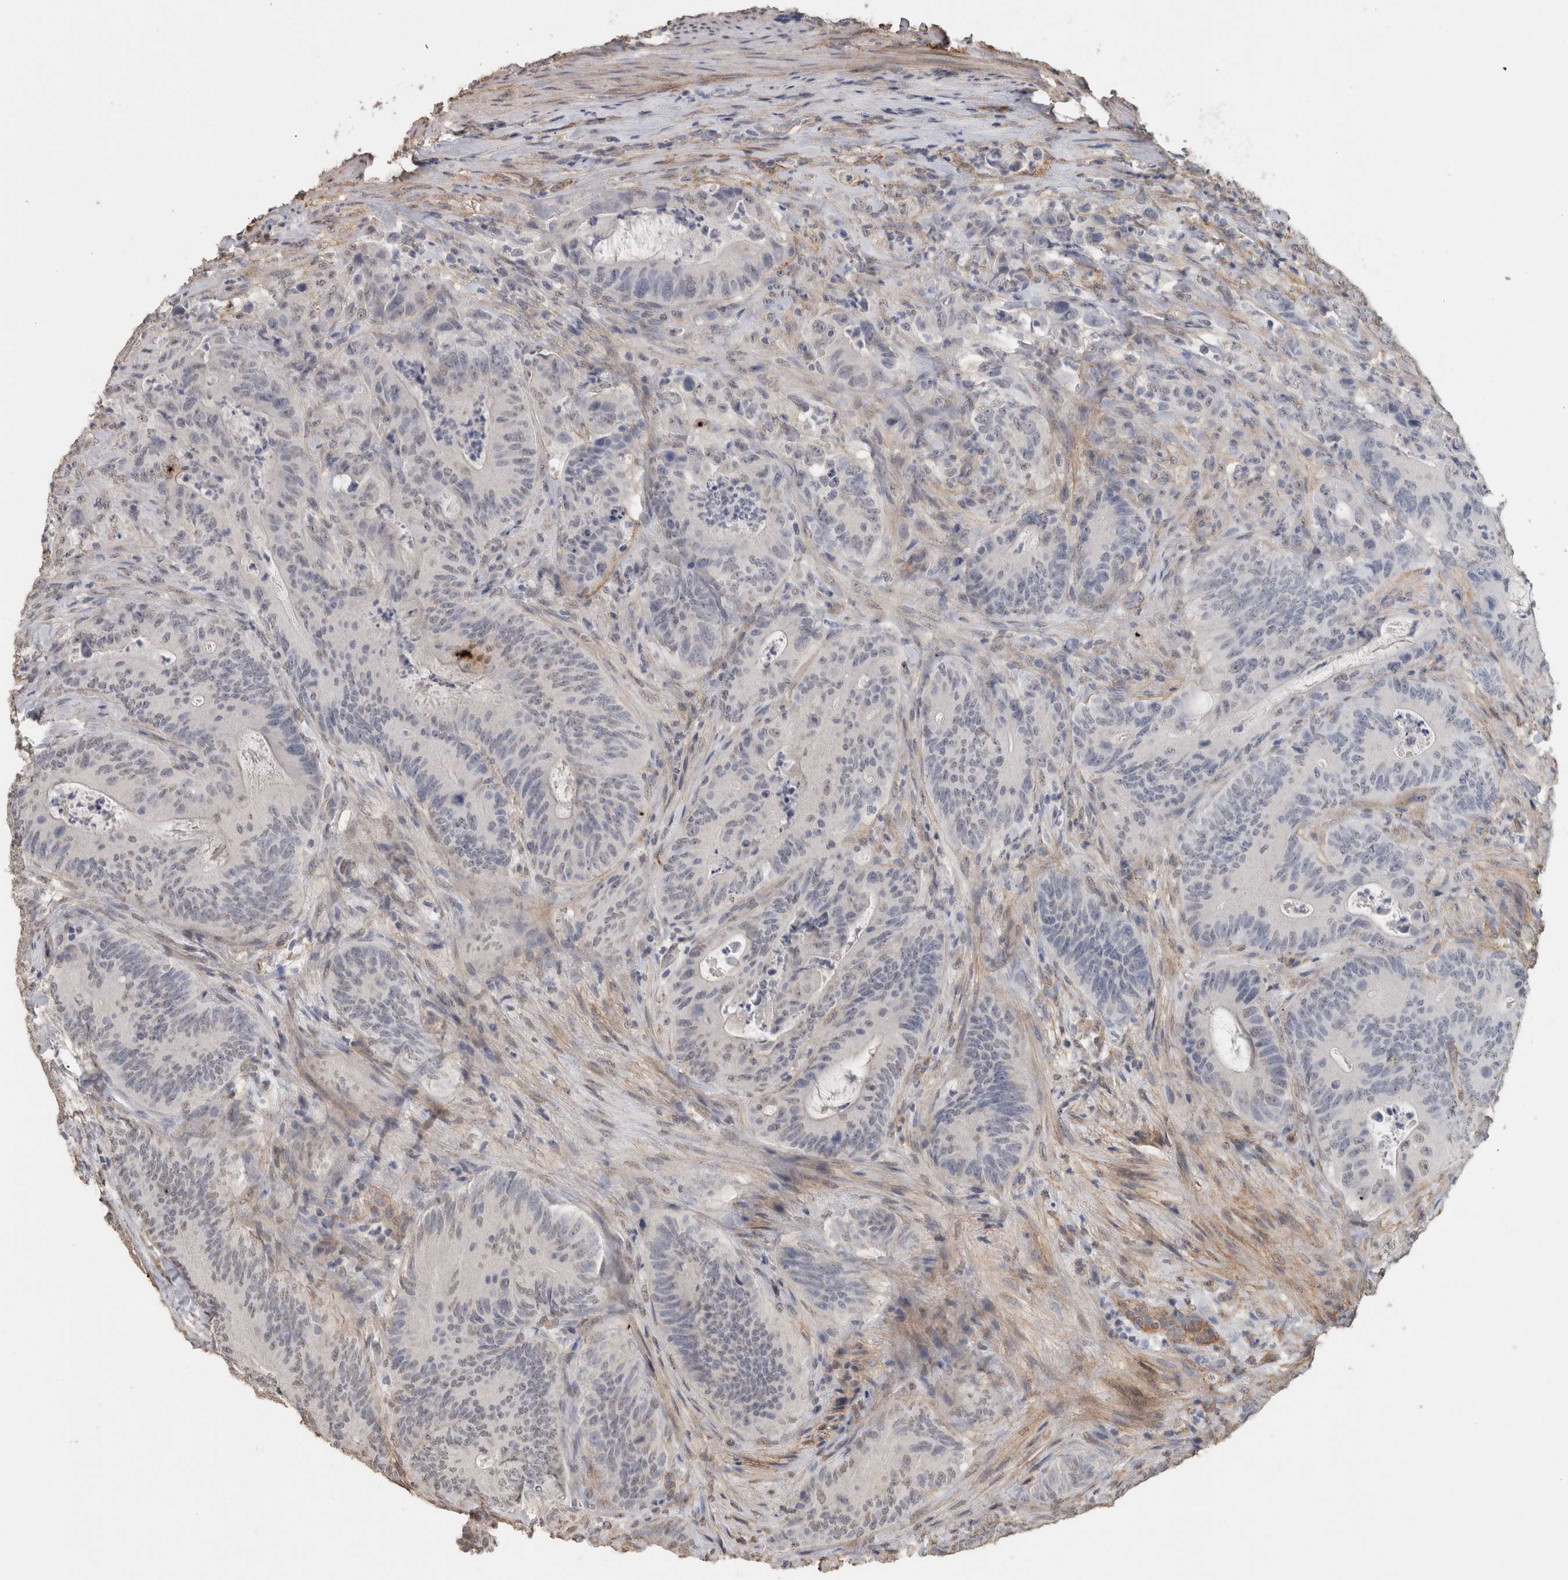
{"staining": {"intensity": "negative", "quantity": "none", "location": "none"}, "tissue": "colorectal cancer", "cell_type": "Tumor cells", "image_type": "cancer", "snomed": [{"axis": "morphology", "description": "Normal tissue, NOS"}, {"axis": "topography", "description": "Colon"}], "caption": "The image displays no staining of tumor cells in colorectal cancer.", "gene": "RECK", "patient": {"sex": "female", "age": 82}}